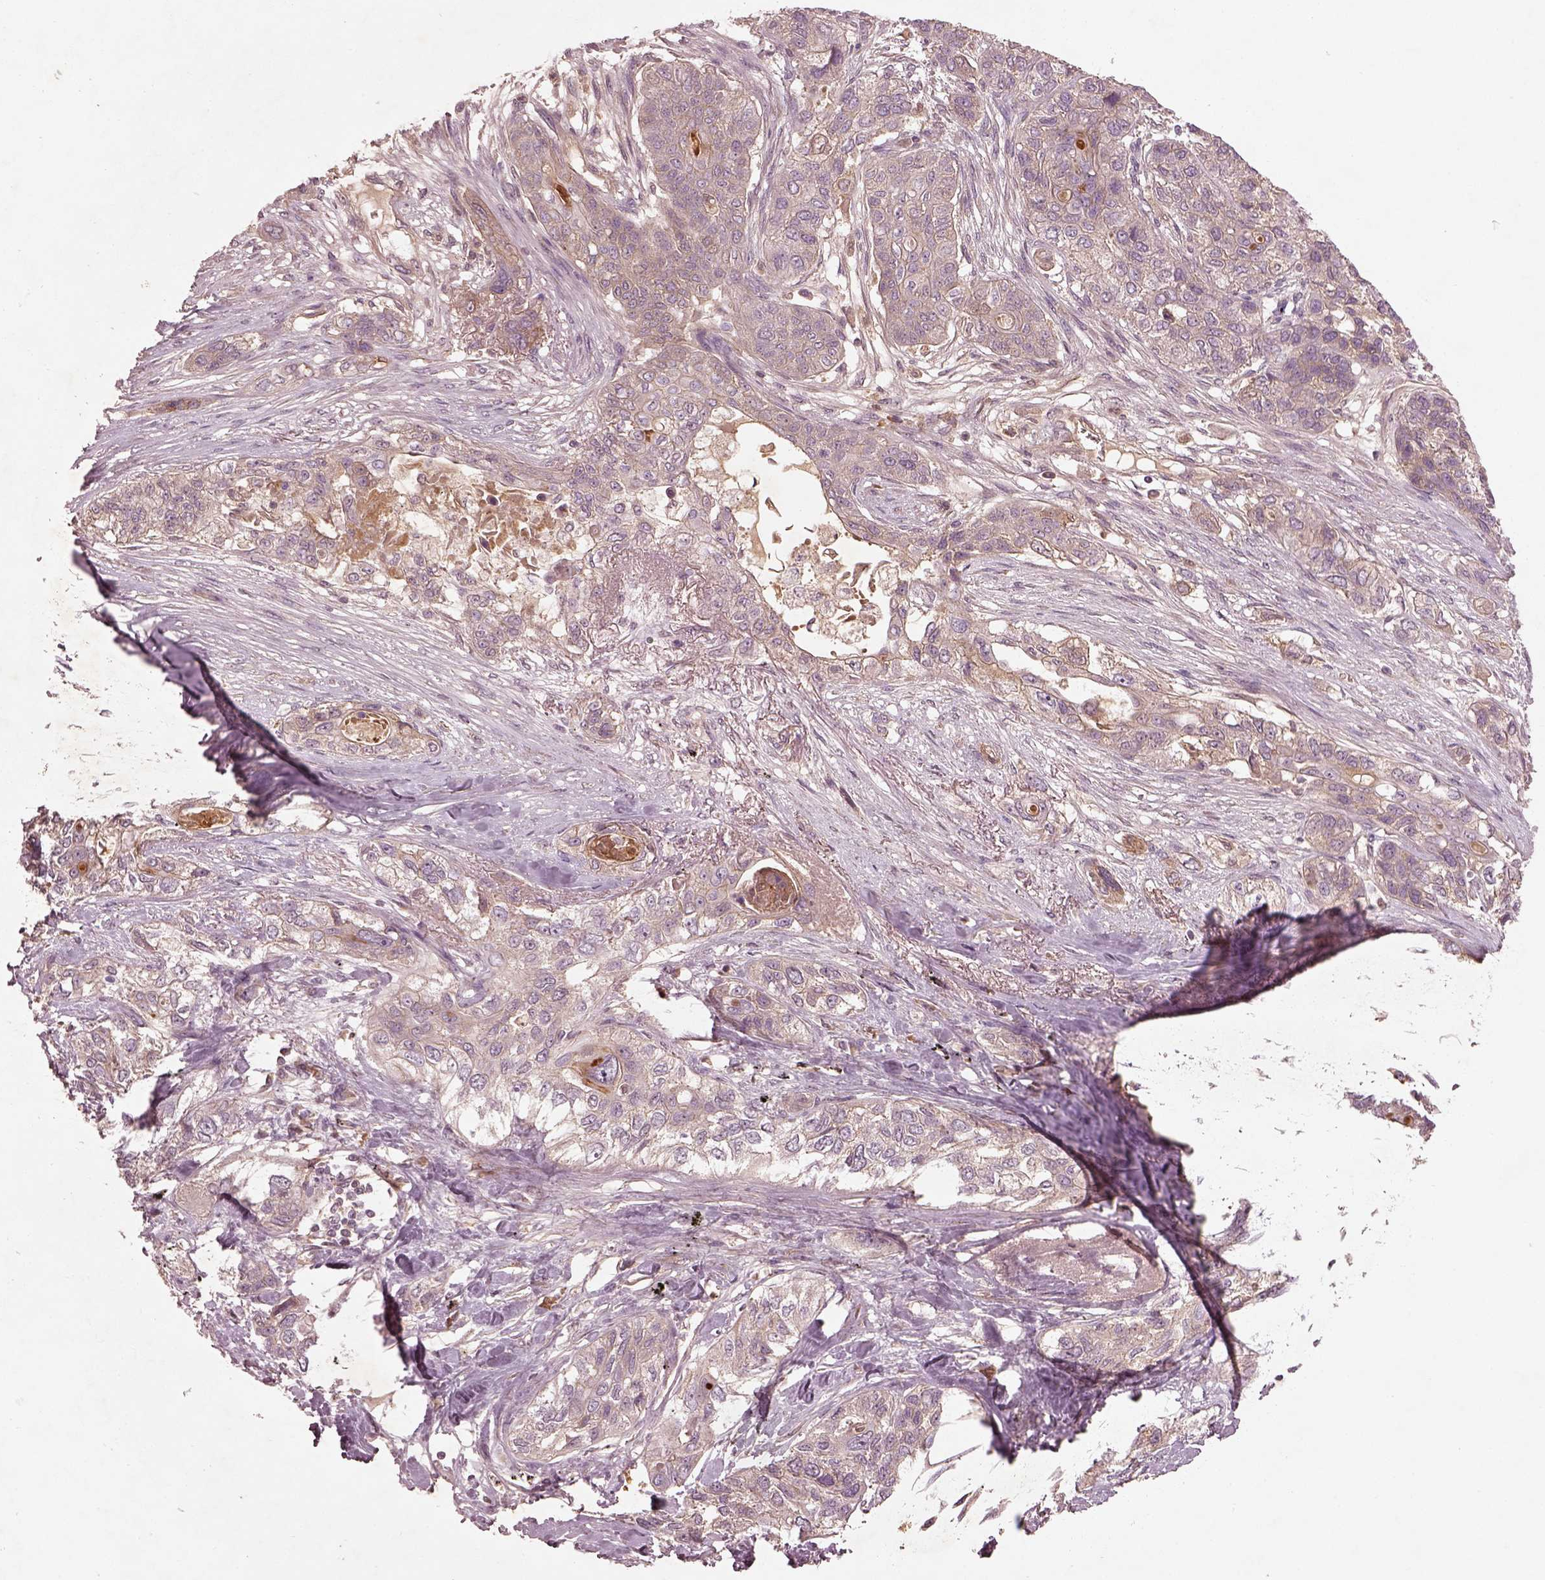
{"staining": {"intensity": "negative", "quantity": "none", "location": "none"}, "tissue": "lung cancer", "cell_type": "Tumor cells", "image_type": "cancer", "snomed": [{"axis": "morphology", "description": "Squamous cell carcinoma, NOS"}, {"axis": "topography", "description": "Lung"}], "caption": "IHC of human squamous cell carcinoma (lung) demonstrates no expression in tumor cells.", "gene": "FAM234A", "patient": {"sex": "female", "age": 70}}